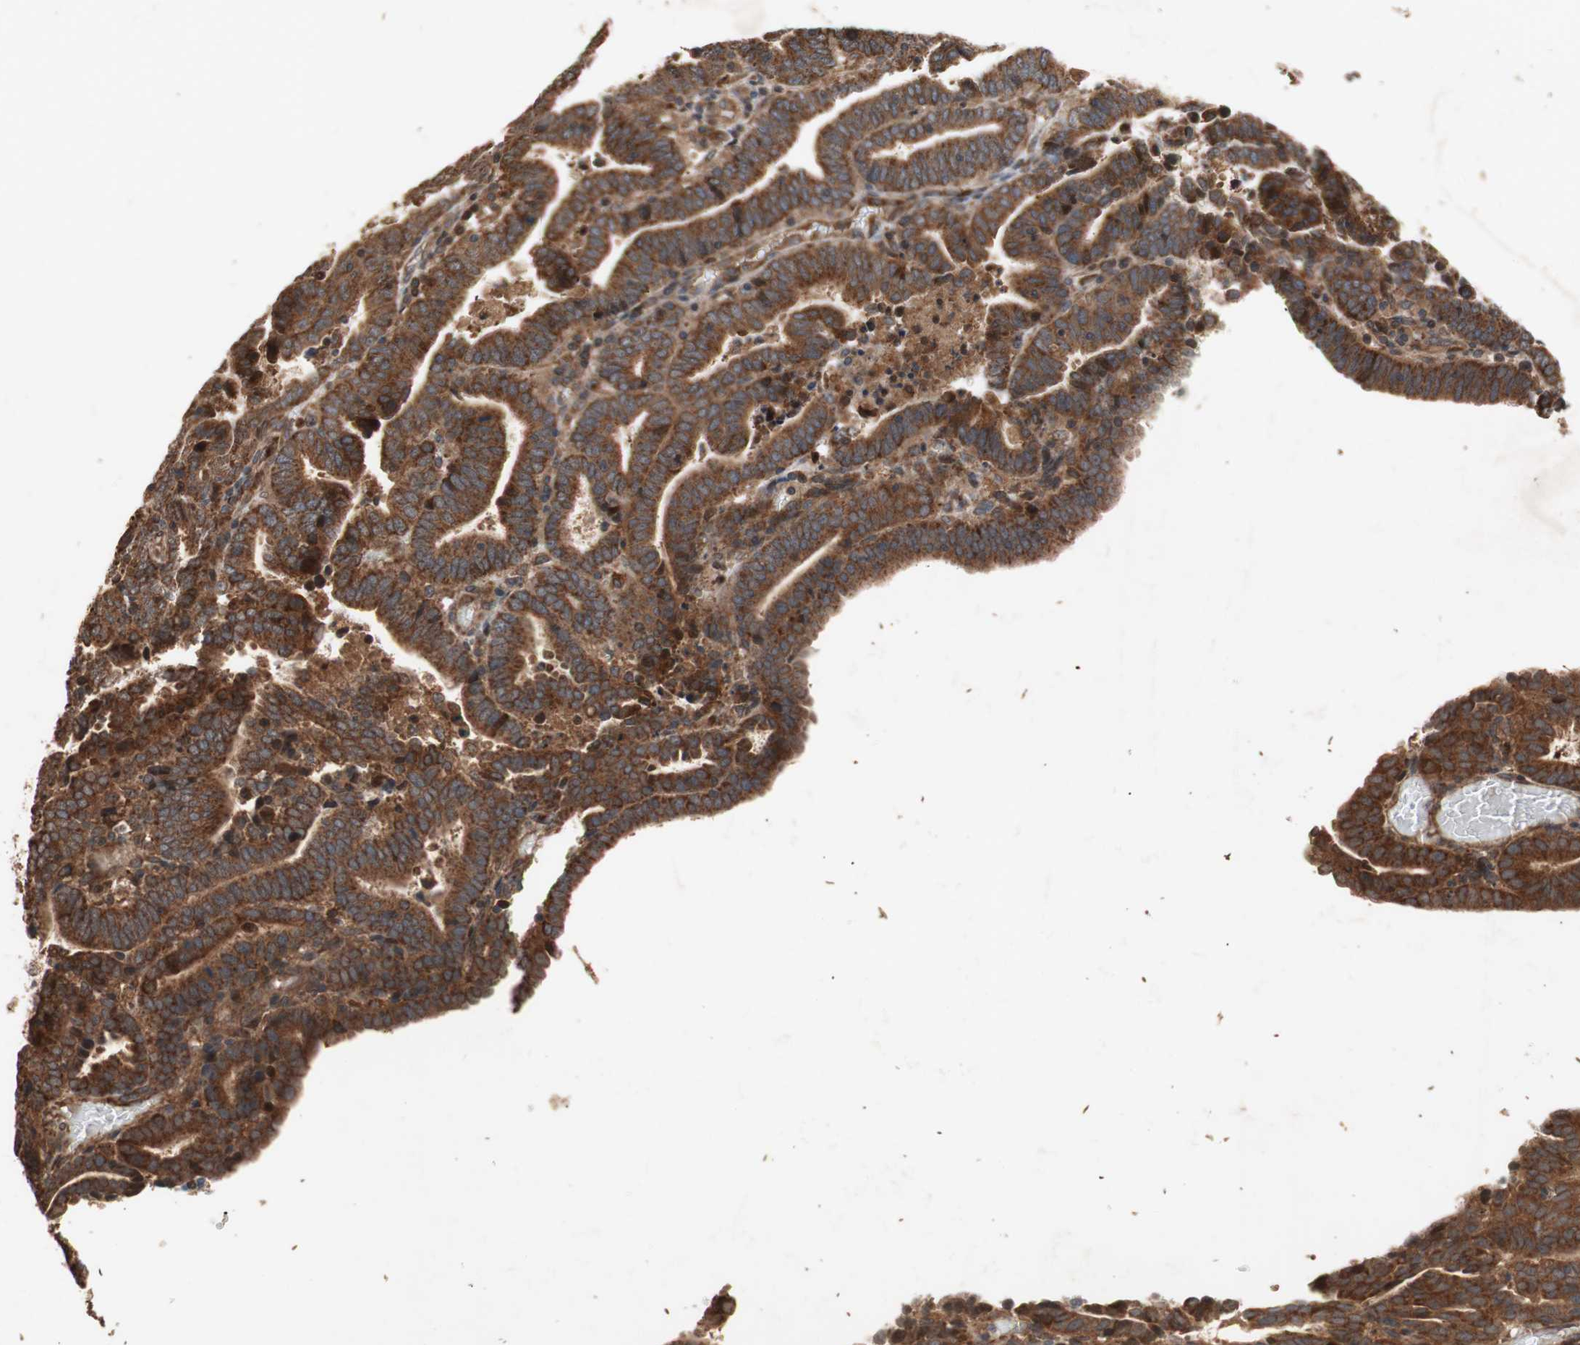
{"staining": {"intensity": "strong", "quantity": ">75%", "location": "cytoplasmic/membranous"}, "tissue": "endometrial cancer", "cell_type": "Tumor cells", "image_type": "cancer", "snomed": [{"axis": "morphology", "description": "Adenocarcinoma, NOS"}, {"axis": "topography", "description": "Uterus"}], "caption": "Endometrial adenocarcinoma stained for a protein (brown) demonstrates strong cytoplasmic/membranous positive positivity in about >75% of tumor cells.", "gene": "RAB1A", "patient": {"sex": "female", "age": 83}}